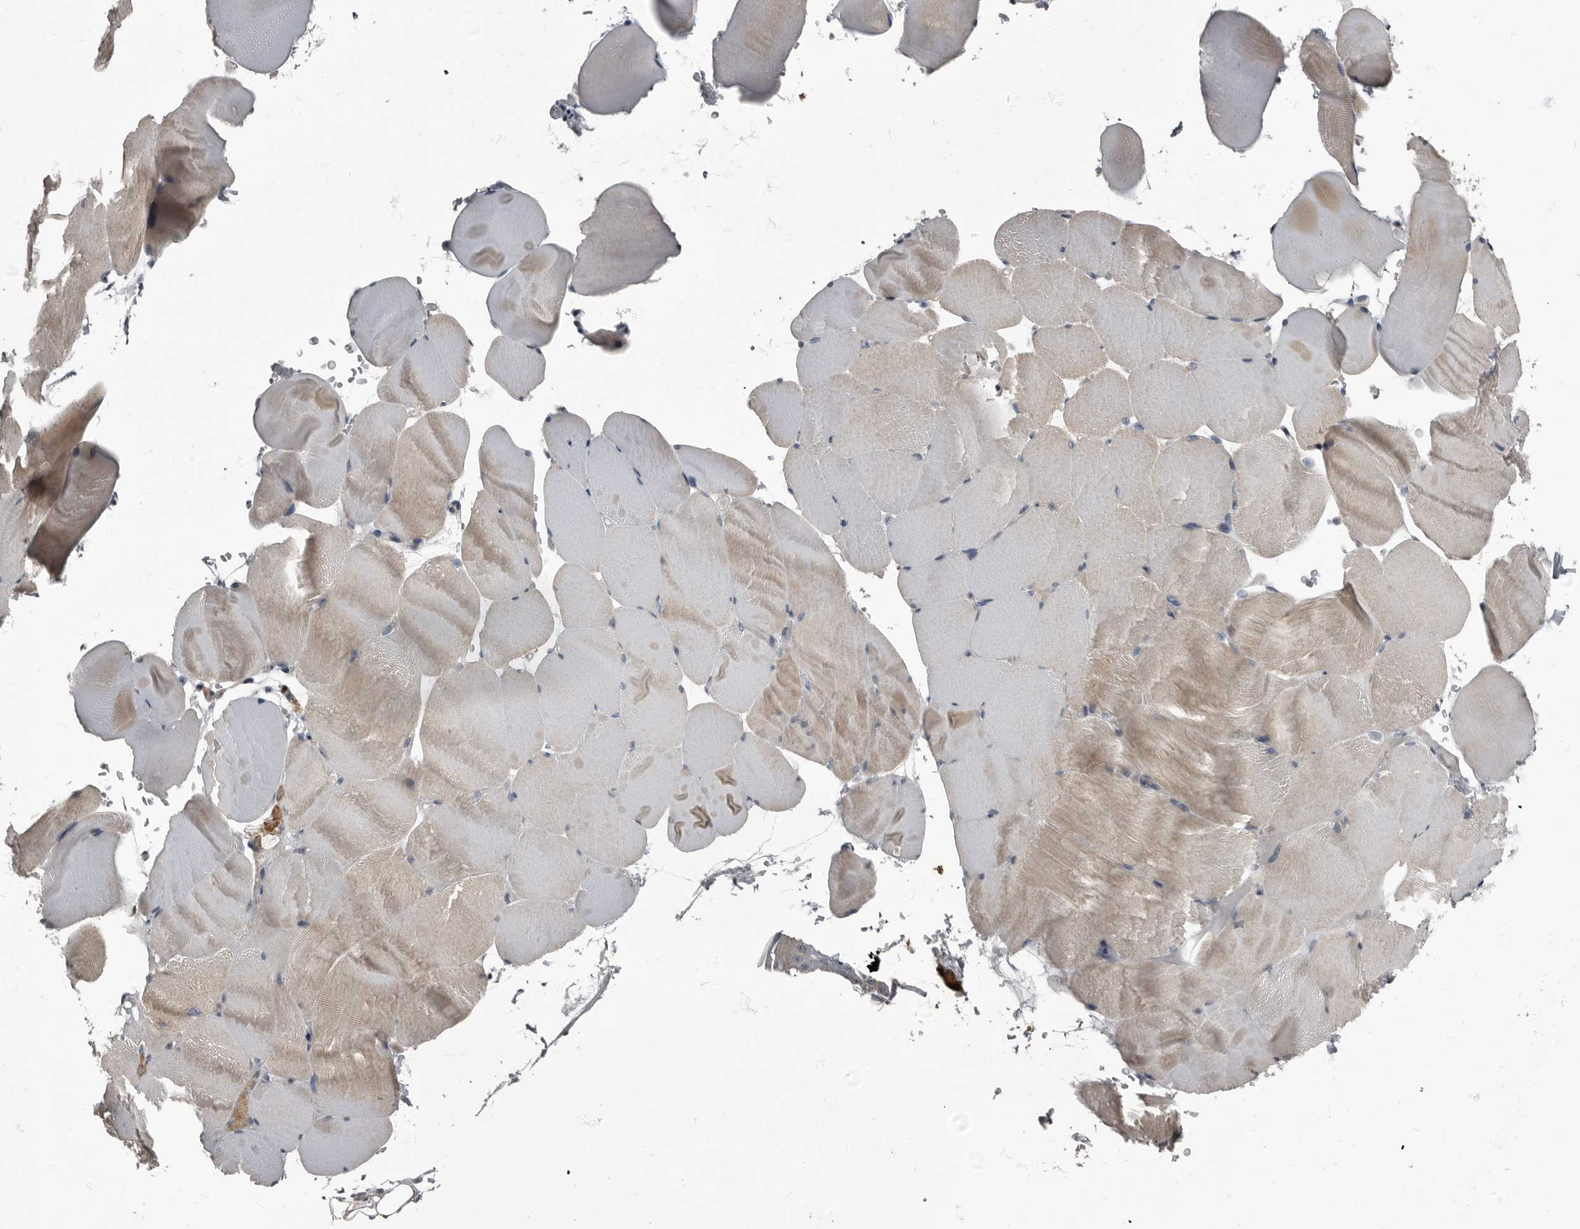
{"staining": {"intensity": "weak", "quantity": "<25%", "location": "cytoplasmic/membranous"}, "tissue": "skeletal muscle", "cell_type": "Myocytes", "image_type": "normal", "snomed": [{"axis": "morphology", "description": "Normal tissue, NOS"}, {"axis": "topography", "description": "Skeletal muscle"}, {"axis": "topography", "description": "Parathyroid gland"}], "caption": "This micrograph is of normal skeletal muscle stained with immunohistochemistry (IHC) to label a protein in brown with the nuclei are counter-stained blue. There is no positivity in myocytes.", "gene": "TPD52L1", "patient": {"sex": "female", "age": 37}}